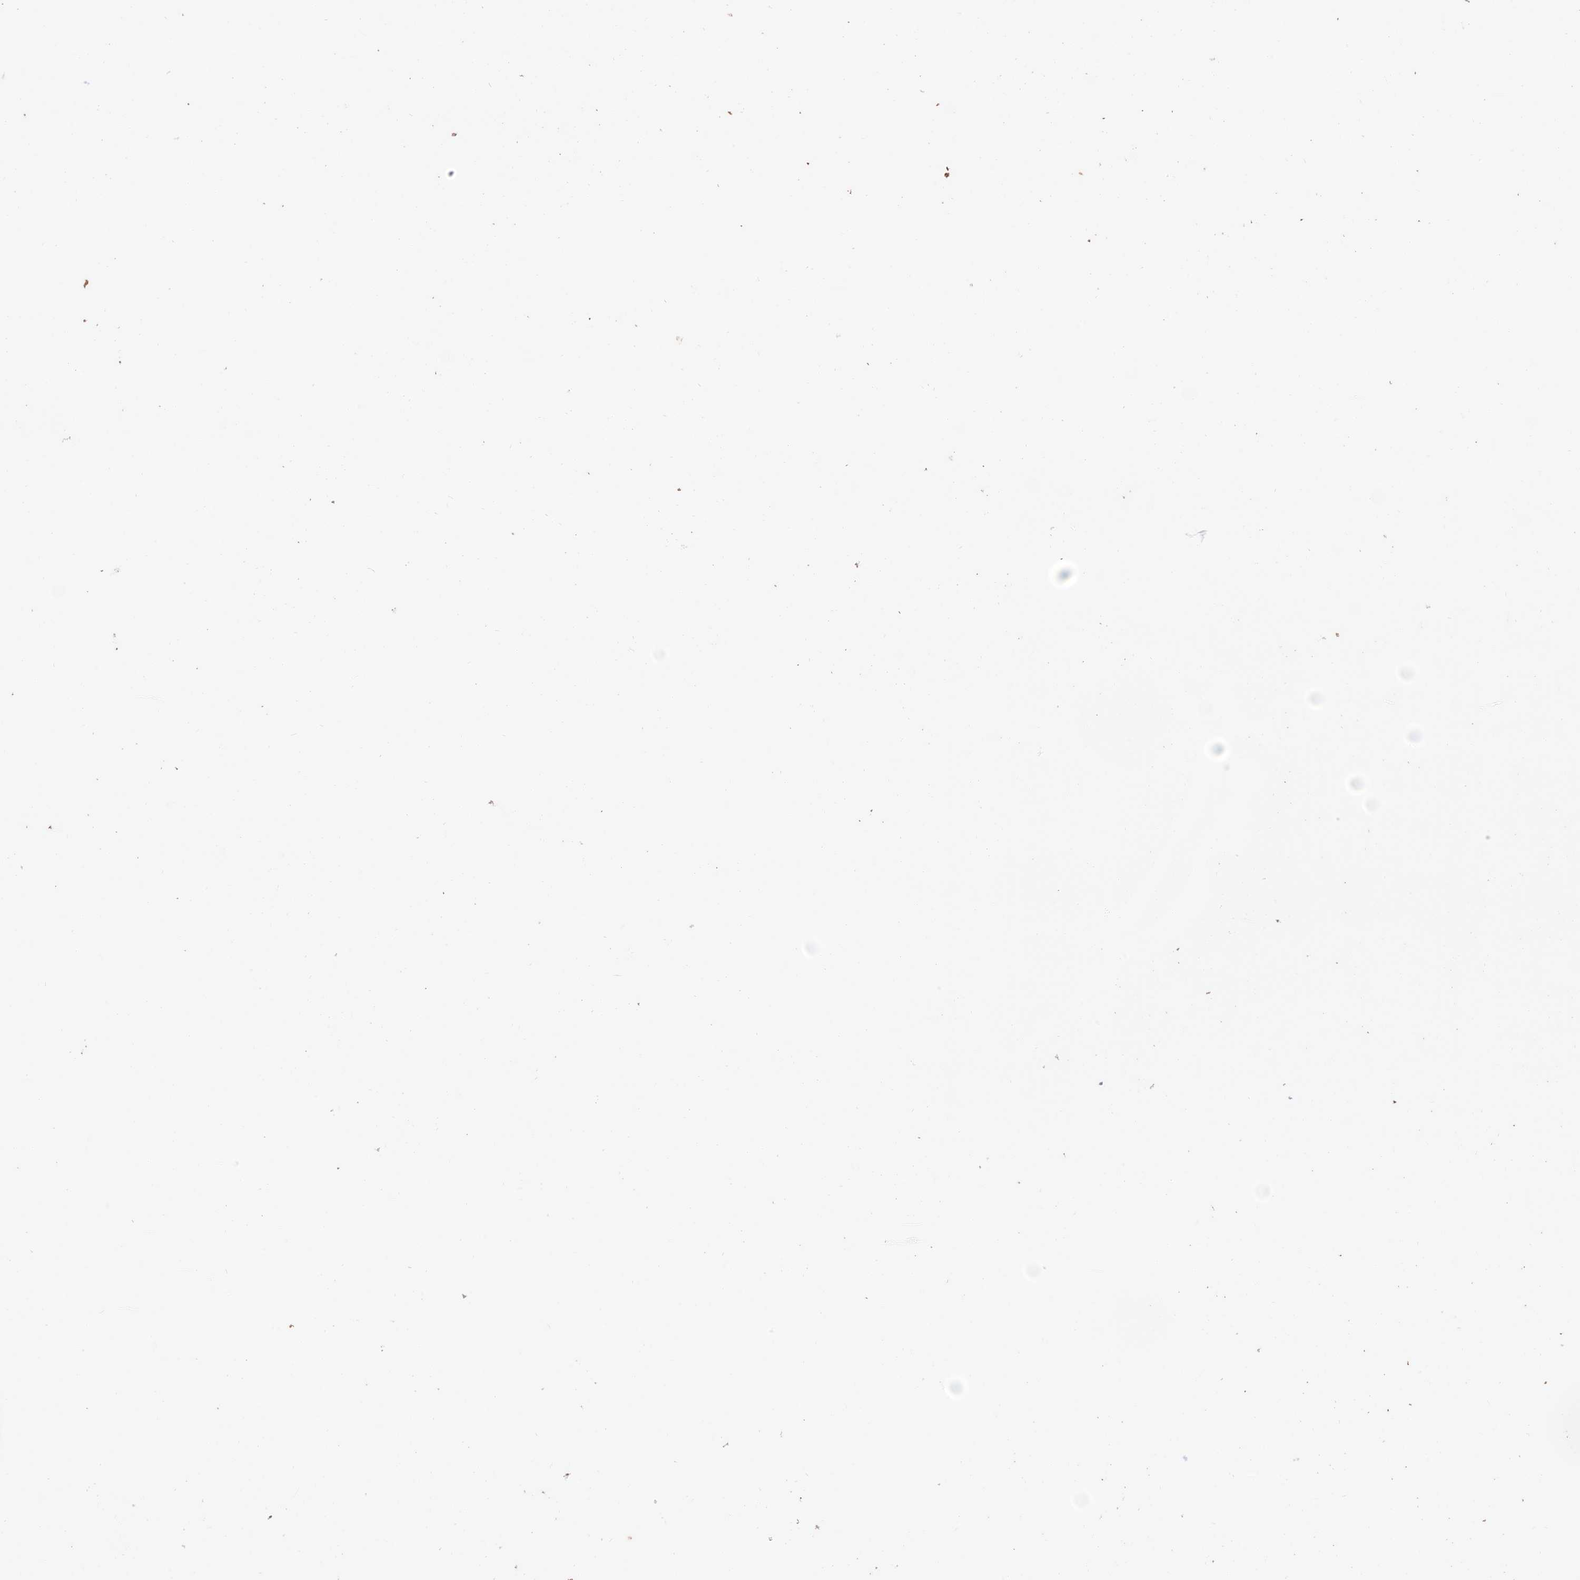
{"staining": {"intensity": "moderate", "quantity": ">75%", "location": "cytoplasmic/membranous"}, "tissue": "renal cancer", "cell_type": "Tumor cells", "image_type": "cancer", "snomed": [{"axis": "morphology", "description": "Normal tissue, NOS"}, {"axis": "morphology", "description": "Adenocarcinoma, NOS"}, {"axis": "topography", "description": "Kidney"}], "caption": "Protein staining shows moderate cytoplasmic/membranous expression in about >75% of tumor cells in renal adenocarcinoma.", "gene": "HPF1", "patient": {"sex": "male", "age": 68}}